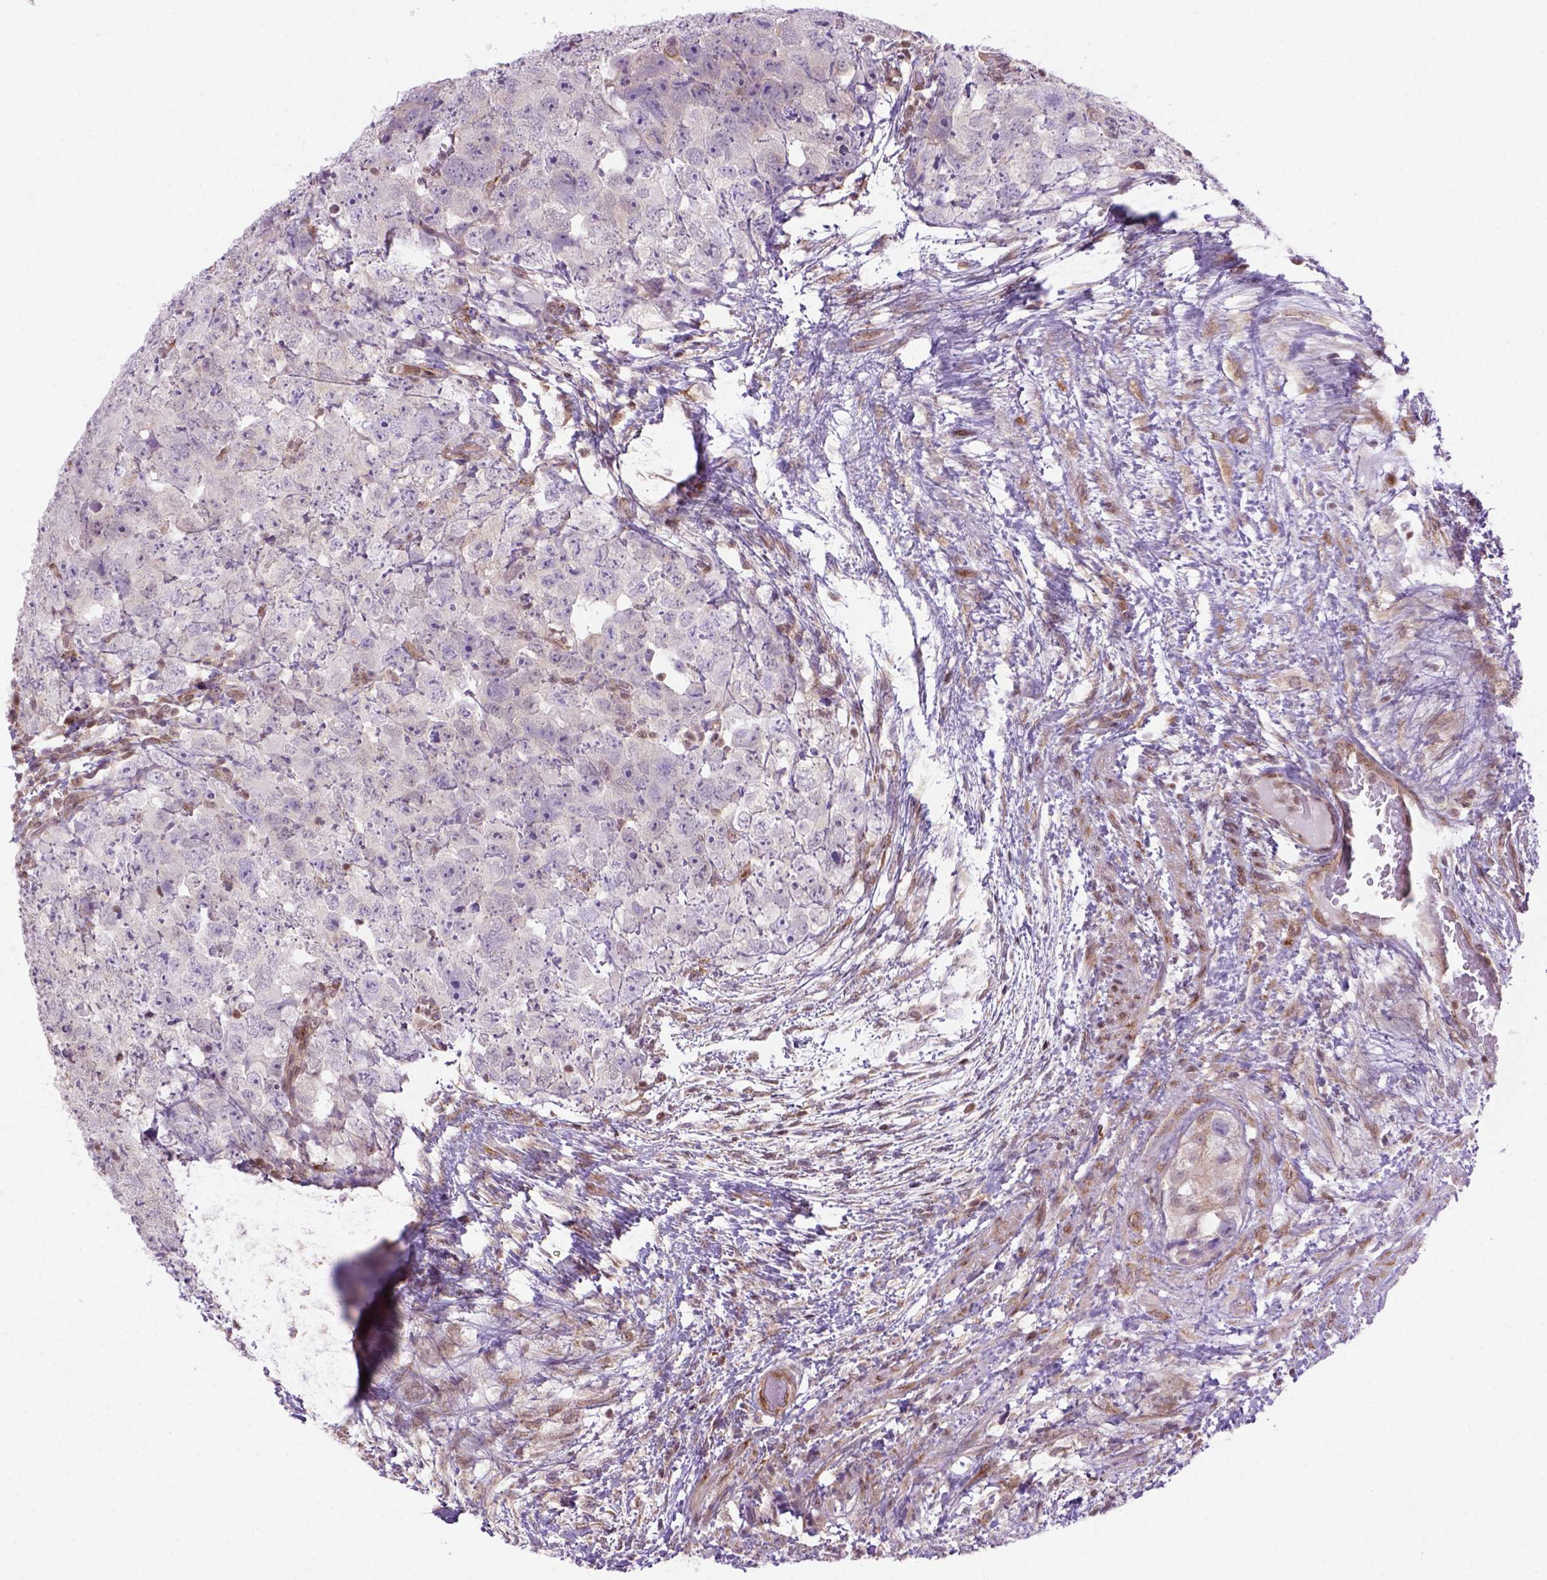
{"staining": {"intensity": "negative", "quantity": "none", "location": "none"}, "tissue": "testis cancer", "cell_type": "Tumor cells", "image_type": "cancer", "snomed": [{"axis": "morphology", "description": "Carcinoma, Embryonal, NOS"}, {"axis": "topography", "description": "Testis"}], "caption": "Tumor cells show no significant positivity in embryonal carcinoma (testis).", "gene": "MGMT", "patient": {"sex": "male", "age": 24}}